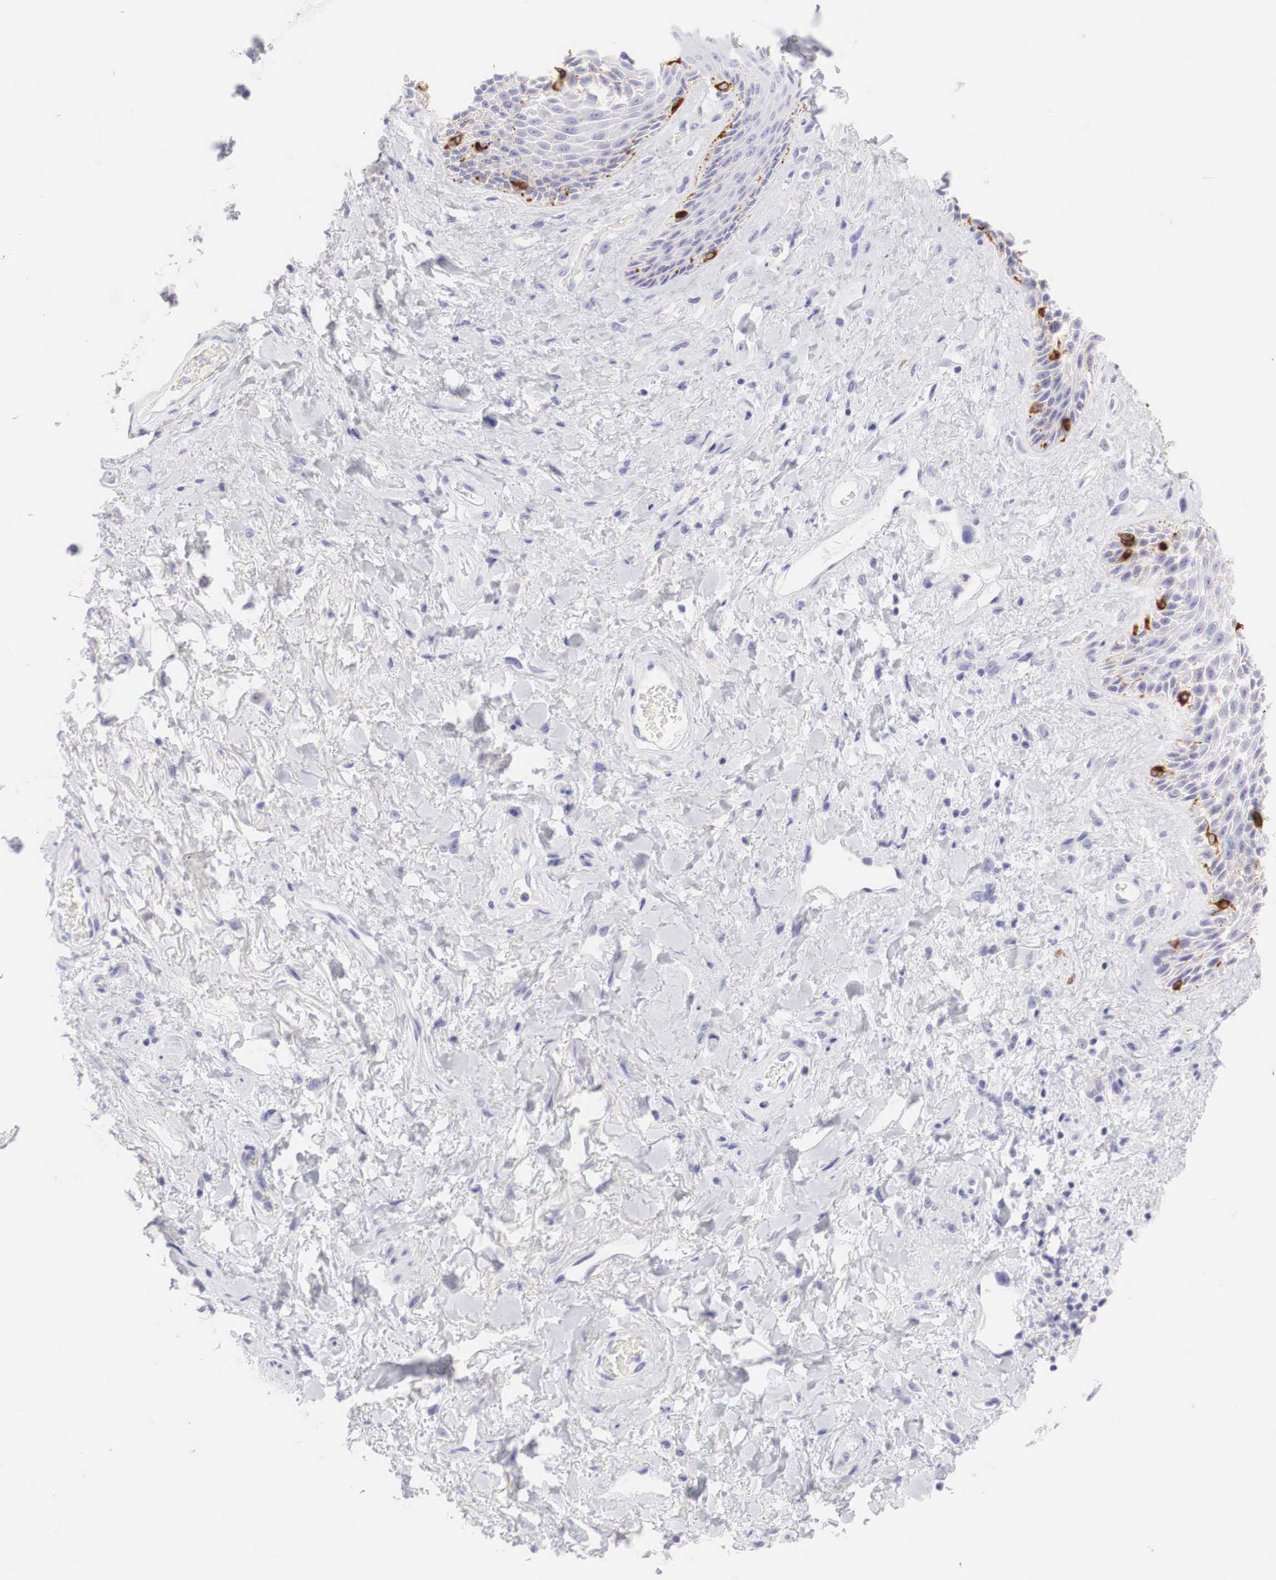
{"staining": {"intensity": "strong", "quantity": "<25%", "location": "cytoplasmic/membranous"}, "tissue": "skin", "cell_type": "Epidermal cells", "image_type": "normal", "snomed": [{"axis": "morphology", "description": "Normal tissue, NOS"}, {"axis": "topography", "description": "Anal"}], "caption": "Immunohistochemistry (IHC) (DAB) staining of unremarkable human skin shows strong cytoplasmic/membranous protein positivity in about <25% of epidermal cells. (DAB = brown stain, brightfield microscopy at high magnification).", "gene": "TYR", "patient": {"sex": "male", "age": 78}}